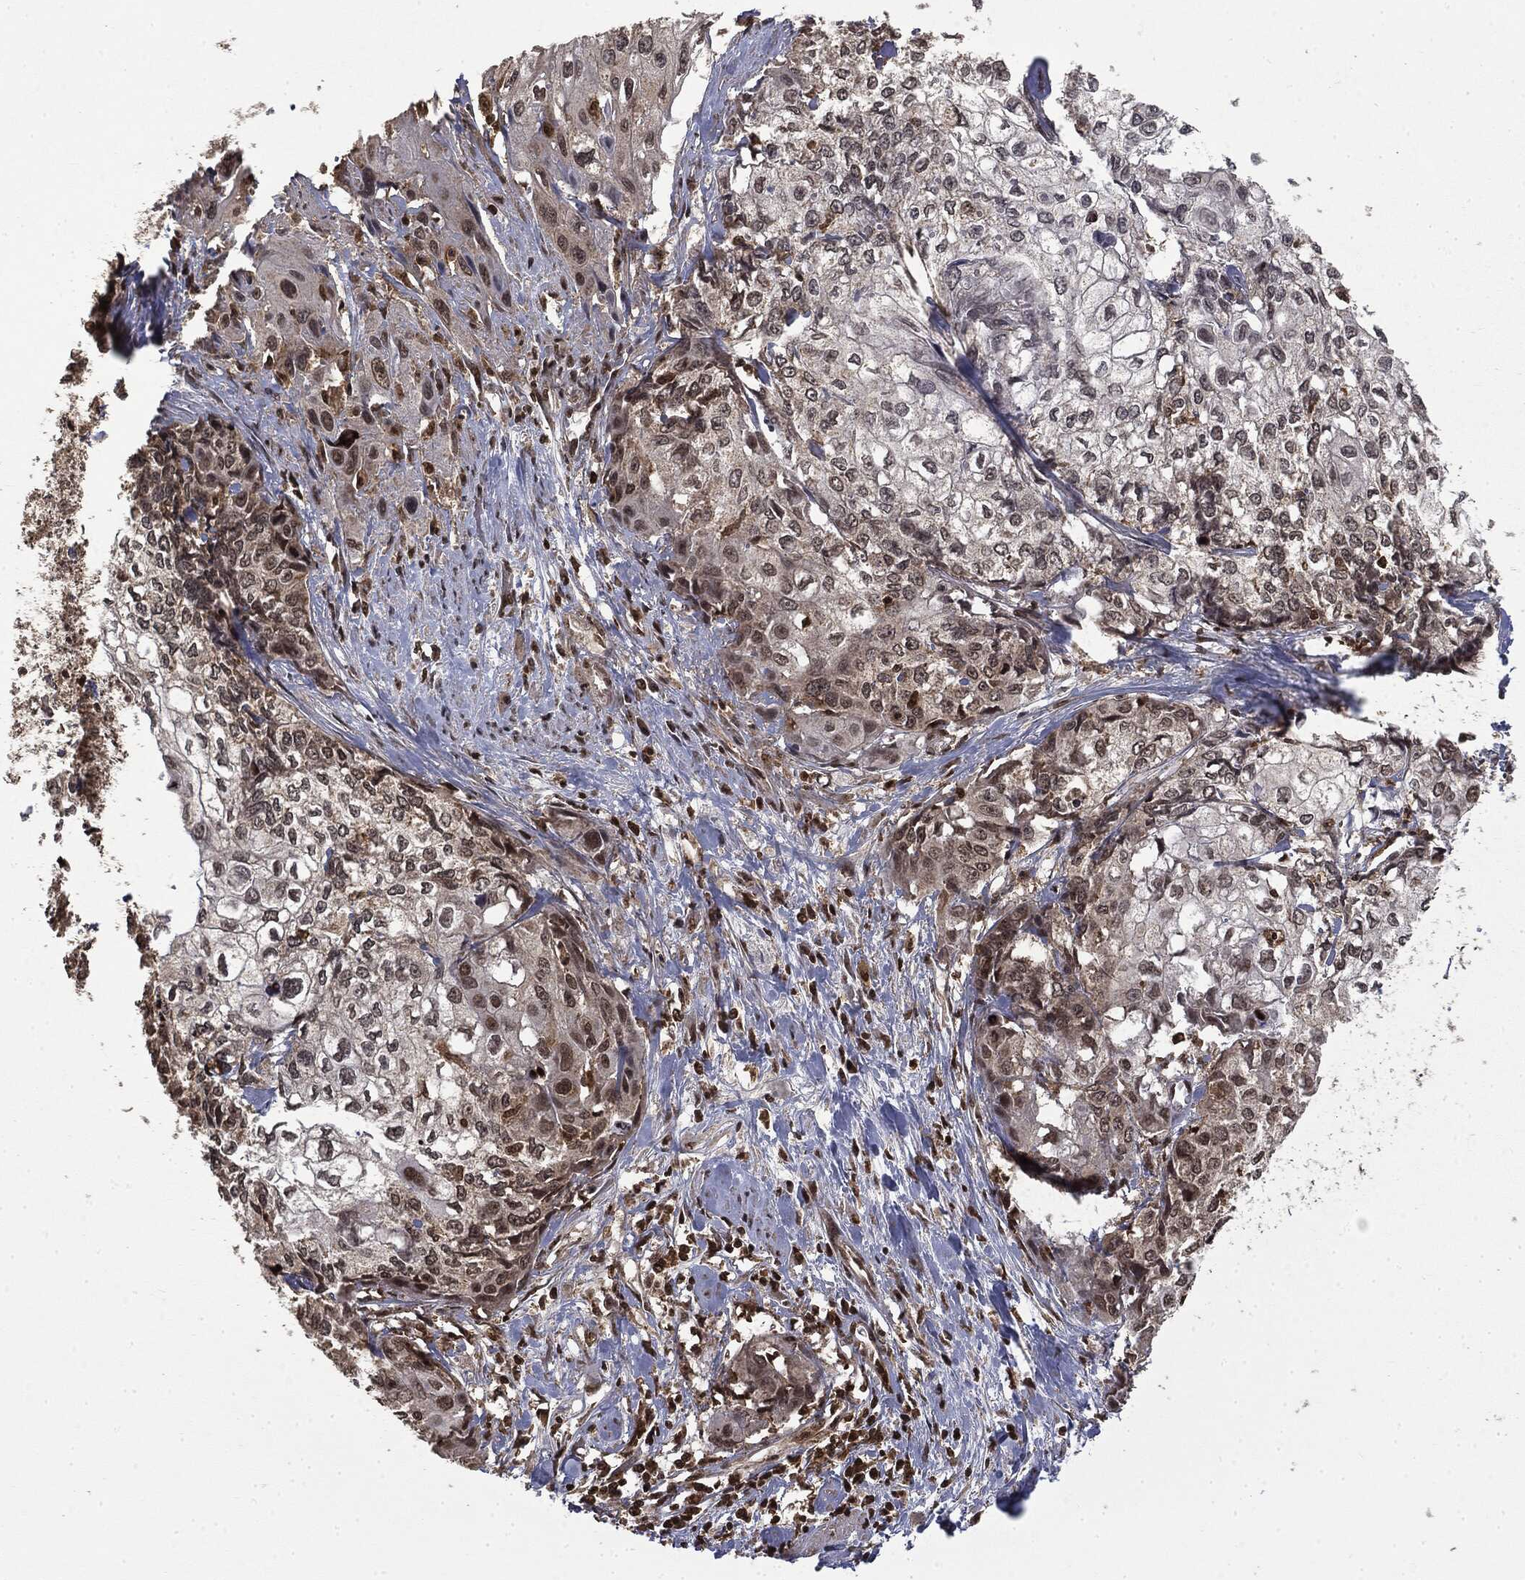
{"staining": {"intensity": "moderate", "quantity": "<25%", "location": "nuclear"}, "tissue": "cervical cancer", "cell_type": "Tumor cells", "image_type": "cancer", "snomed": [{"axis": "morphology", "description": "Squamous cell carcinoma, NOS"}, {"axis": "topography", "description": "Cervix"}], "caption": "DAB (3,3'-diaminobenzidine) immunohistochemical staining of cervical cancer (squamous cell carcinoma) demonstrates moderate nuclear protein positivity in about <25% of tumor cells. (Stains: DAB (3,3'-diaminobenzidine) in brown, nuclei in blue, Microscopy: brightfield microscopy at high magnification).", "gene": "CTDP1", "patient": {"sex": "female", "age": 58}}